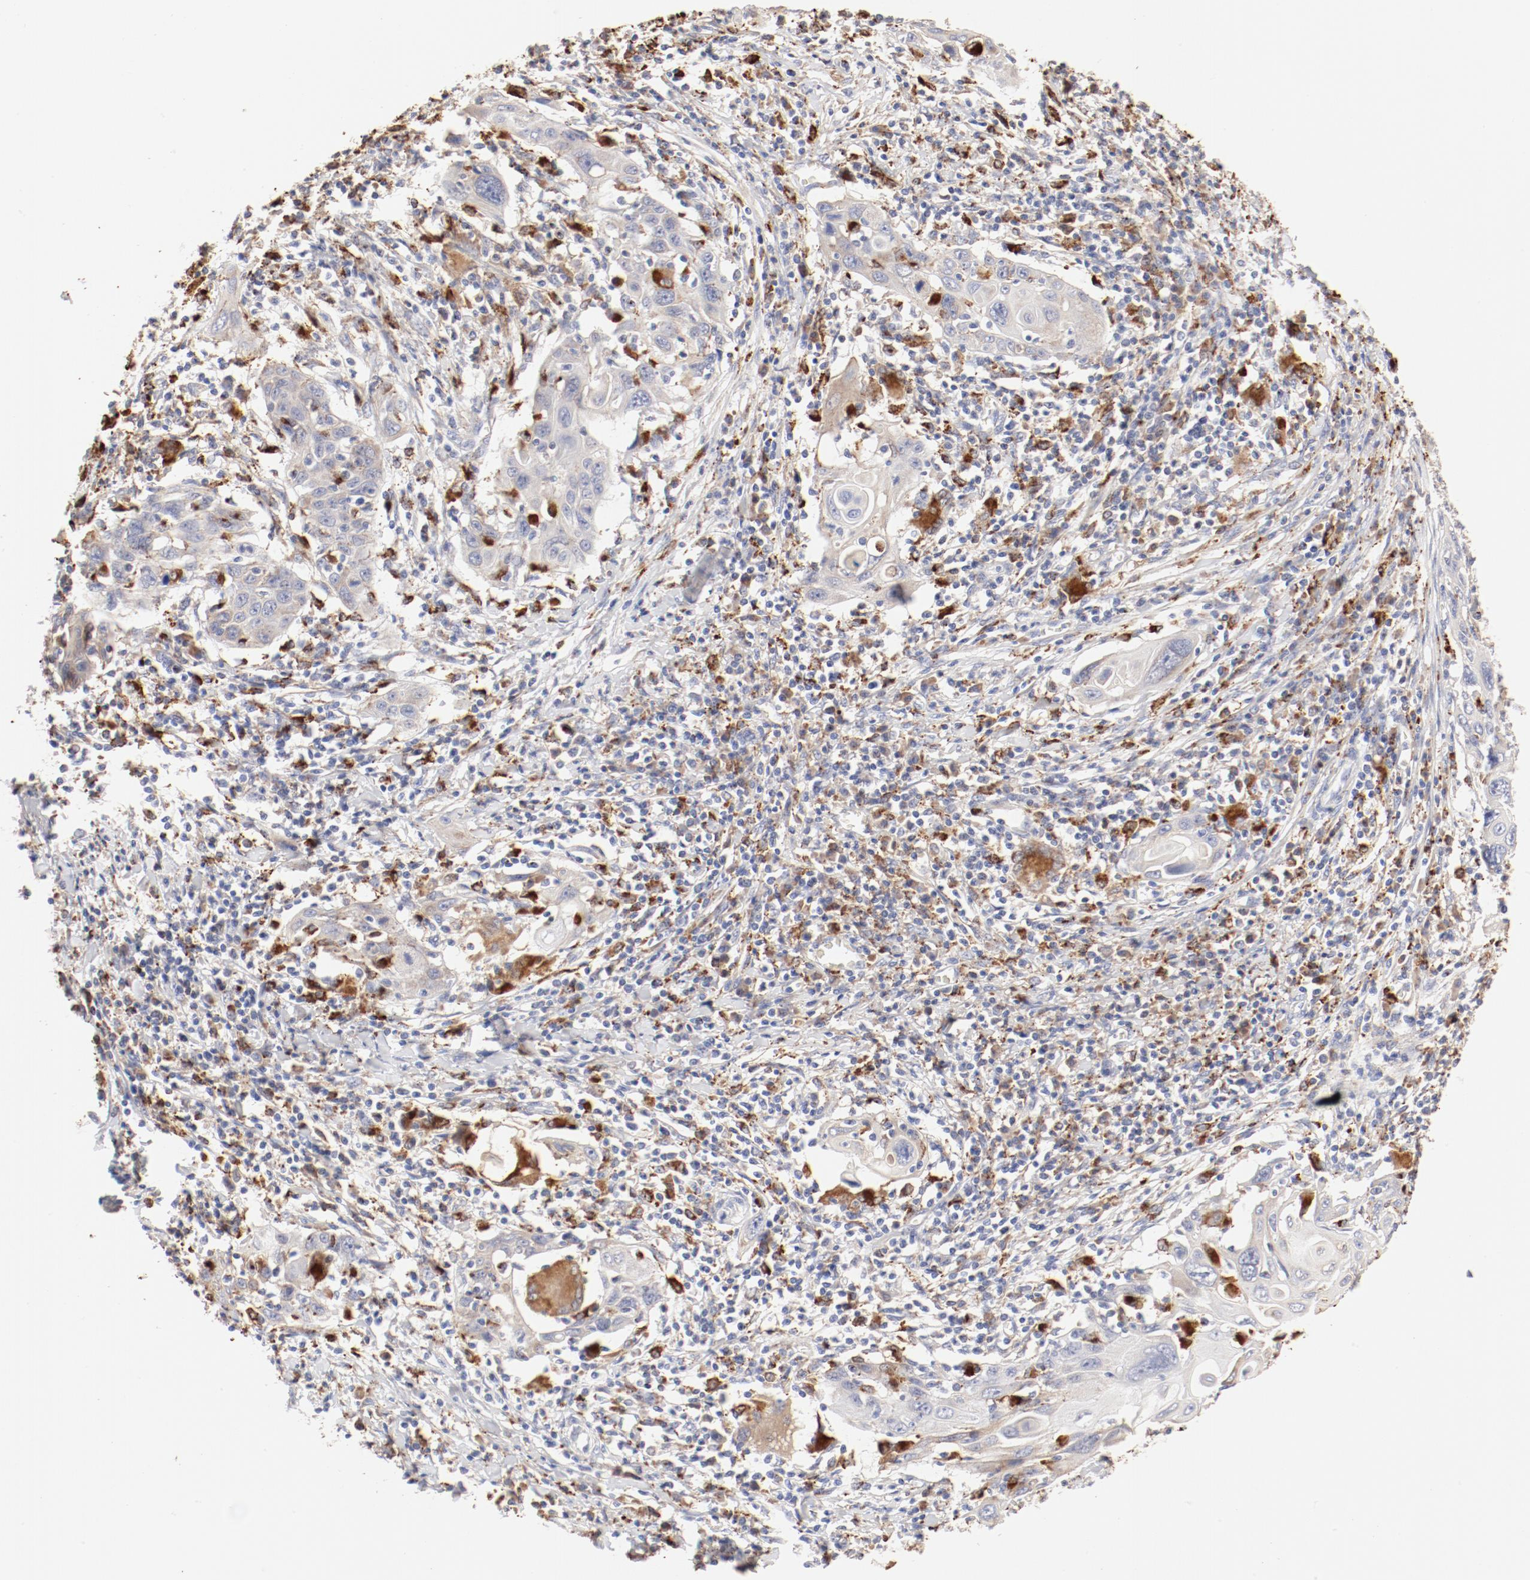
{"staining": {"intensity": "weak", "quantity": "25%-75%", "location": "cytoplasmic/membranous"}, "tissue": "cervical cancer", "cell_type": "Tumor cells", "image_type": "cancer", "snomed": [{"axis": "morphology", "description": "Squamous cell carcinoma, NOS"}, {"axis": "topography", "description": "Cervix"}], "caption": "This image exhibits cervical cancer (squamous cell carcinoma) stained with immunohistochemistry to label a protein in brown. The cytoplasmic/membranous of tumor cells show weak positivity for the protein. Nuclei are counter-stained blue.", "gene": "CTSH", "patient": {"sex": "female", "age": 54}}